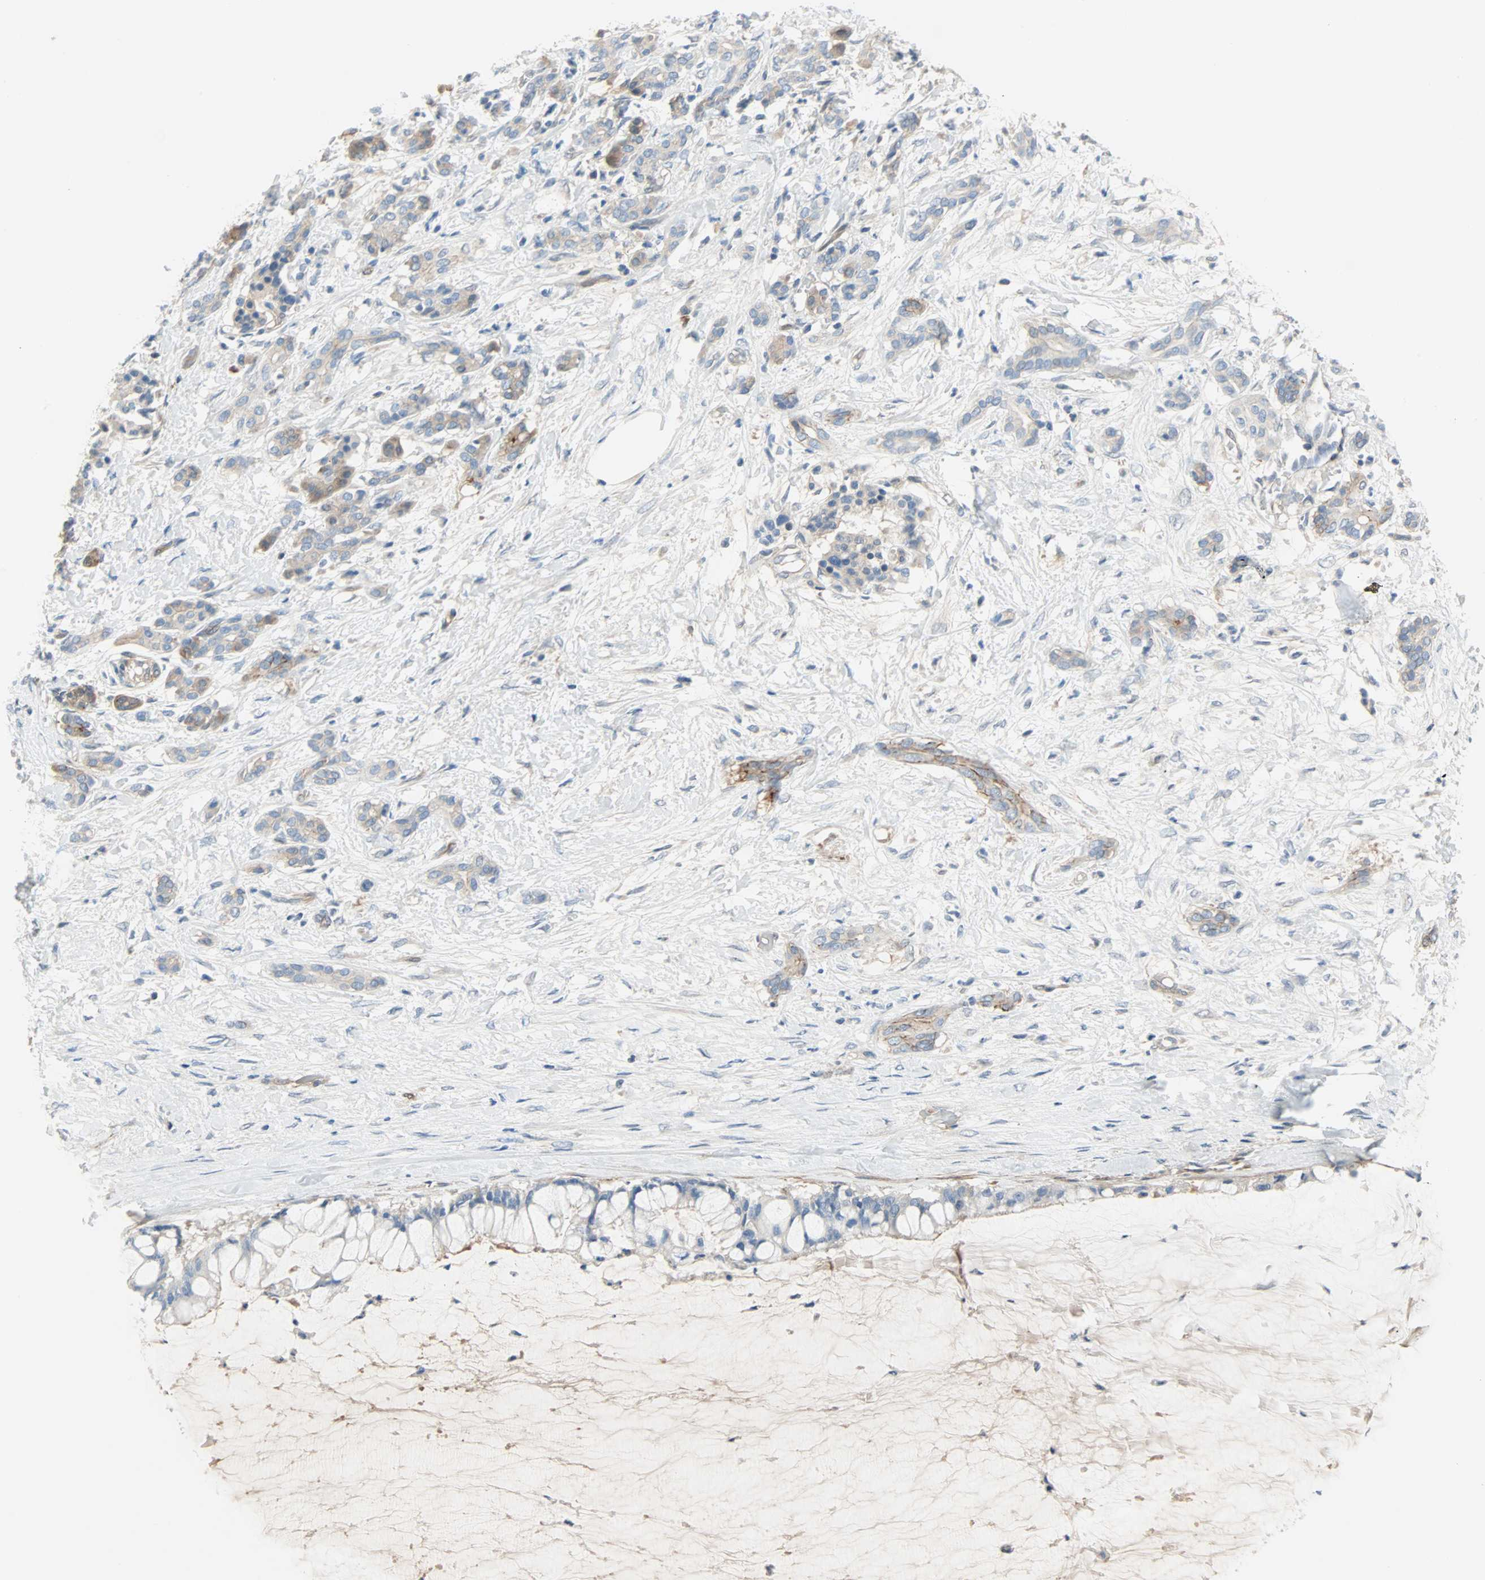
{"staining": {"intensity": "weak", "quantity": ">75%", "location": "cytoplasmic/membranous"}, "tissue": "pancreatic cancer", "cell_type": "Tumor cells", "image_type": "cancer", "snomed": [{"axis": "morphology", "description": "Adenocarcinoma, NOS"}, {"axis": "topography", "description": "Pancreas"}], "caption": "Pancreatic adenocarcinoma stained with immunohistochemistry reveals weak cytoplasmic/membranous positivity in about >75% of tumor cells.", "gene": "TNFRSF12A", "patient": {"sex": "male", "age": 41}}